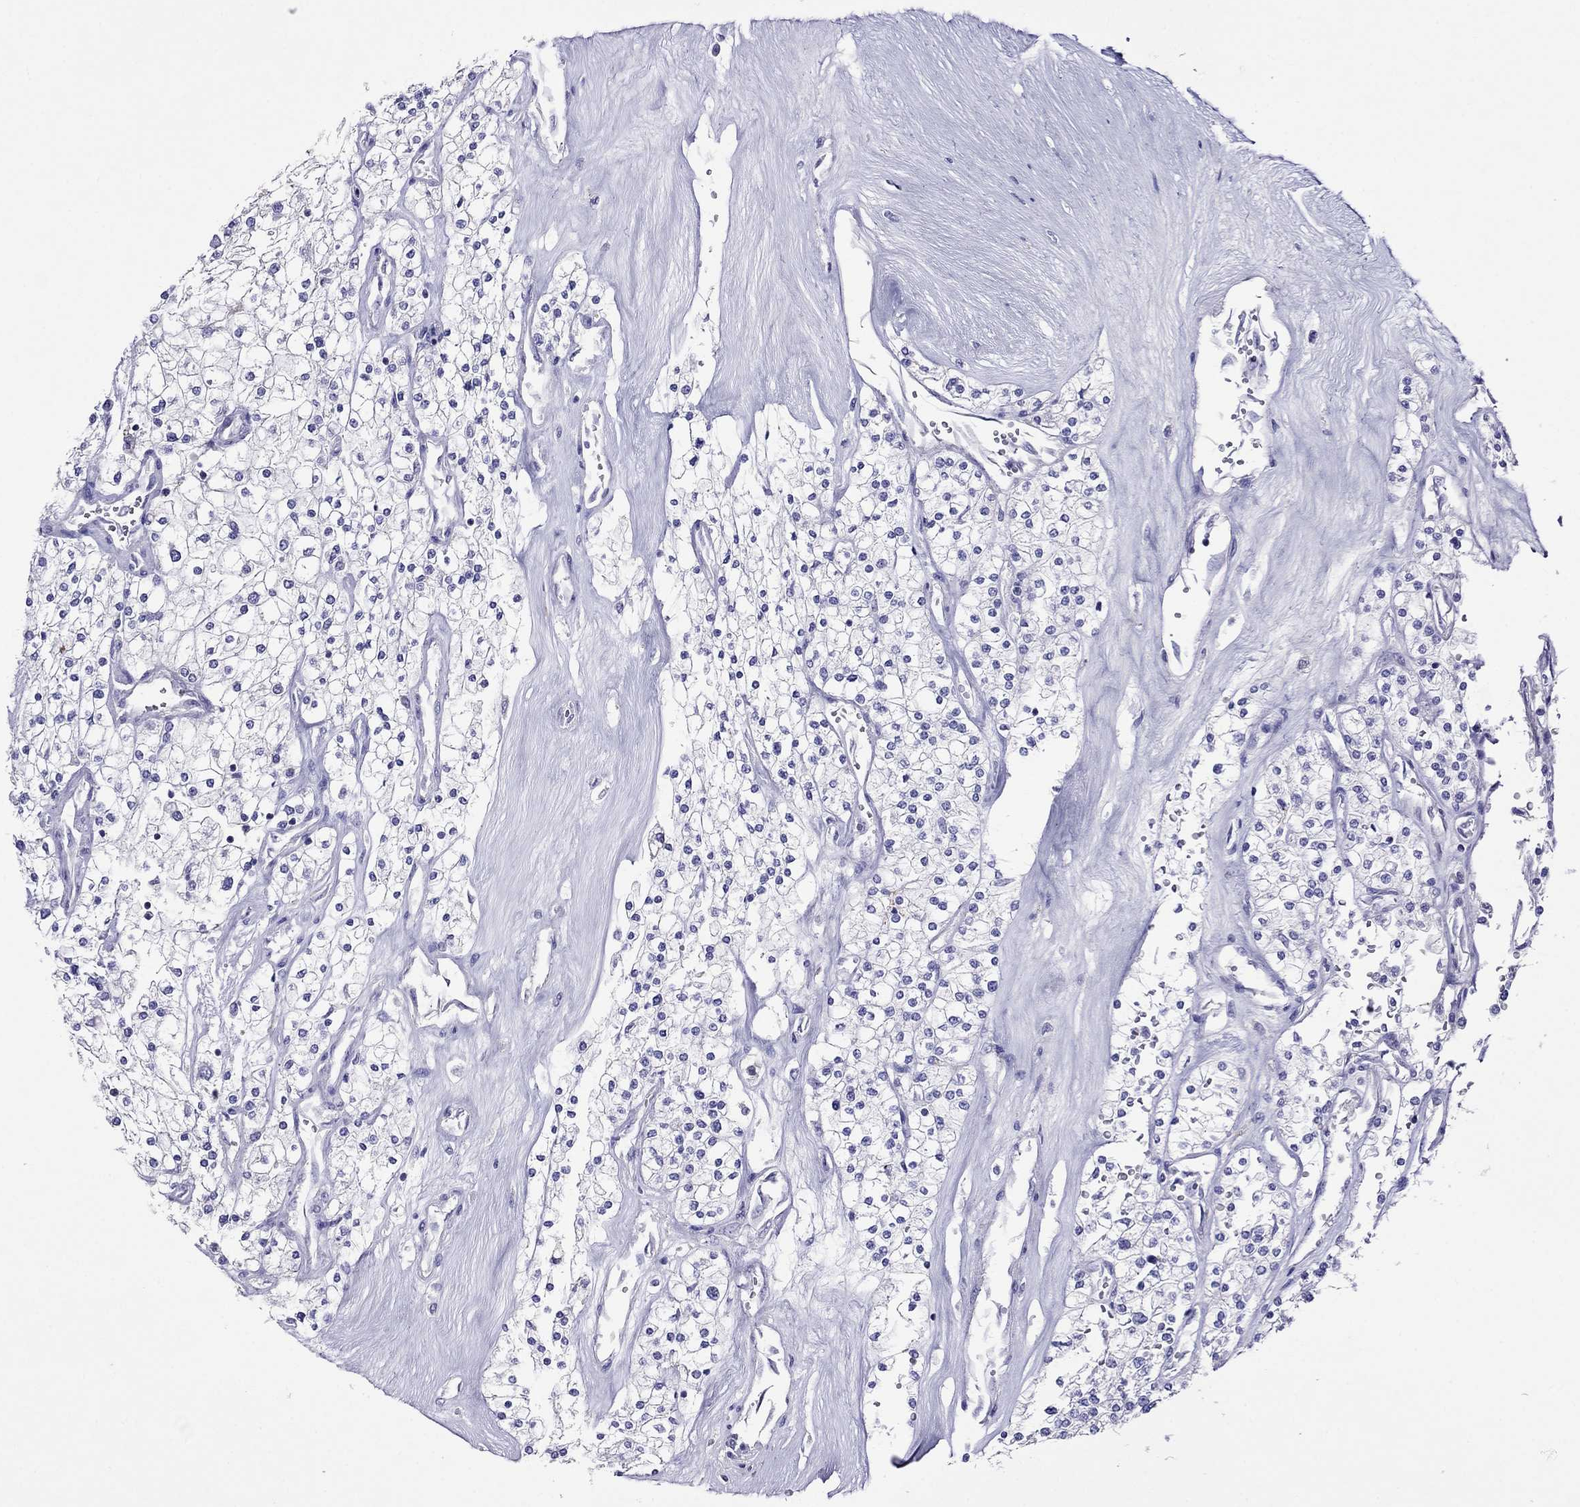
{"staining": {"intensity": "negative", "quantity": "none", "location": "none"}, "tissue": "renal cancer", "cell_type": "Tumor cells", "image_type": "cancer", "snomed": [{"axis": "morphology", "description": "Adenocarcinoma, NOS"}, {"axis": "topography", "description": "Kidney"}], "caption": "This image is of renal adenocarcinoma stained with immunohistochemistry to label a protein in brown with the nuclei are counter-stained blue. There is no staining in tumor cells.", "gene": "MPZ", "patient": {"sex": "male", "age": 80}}